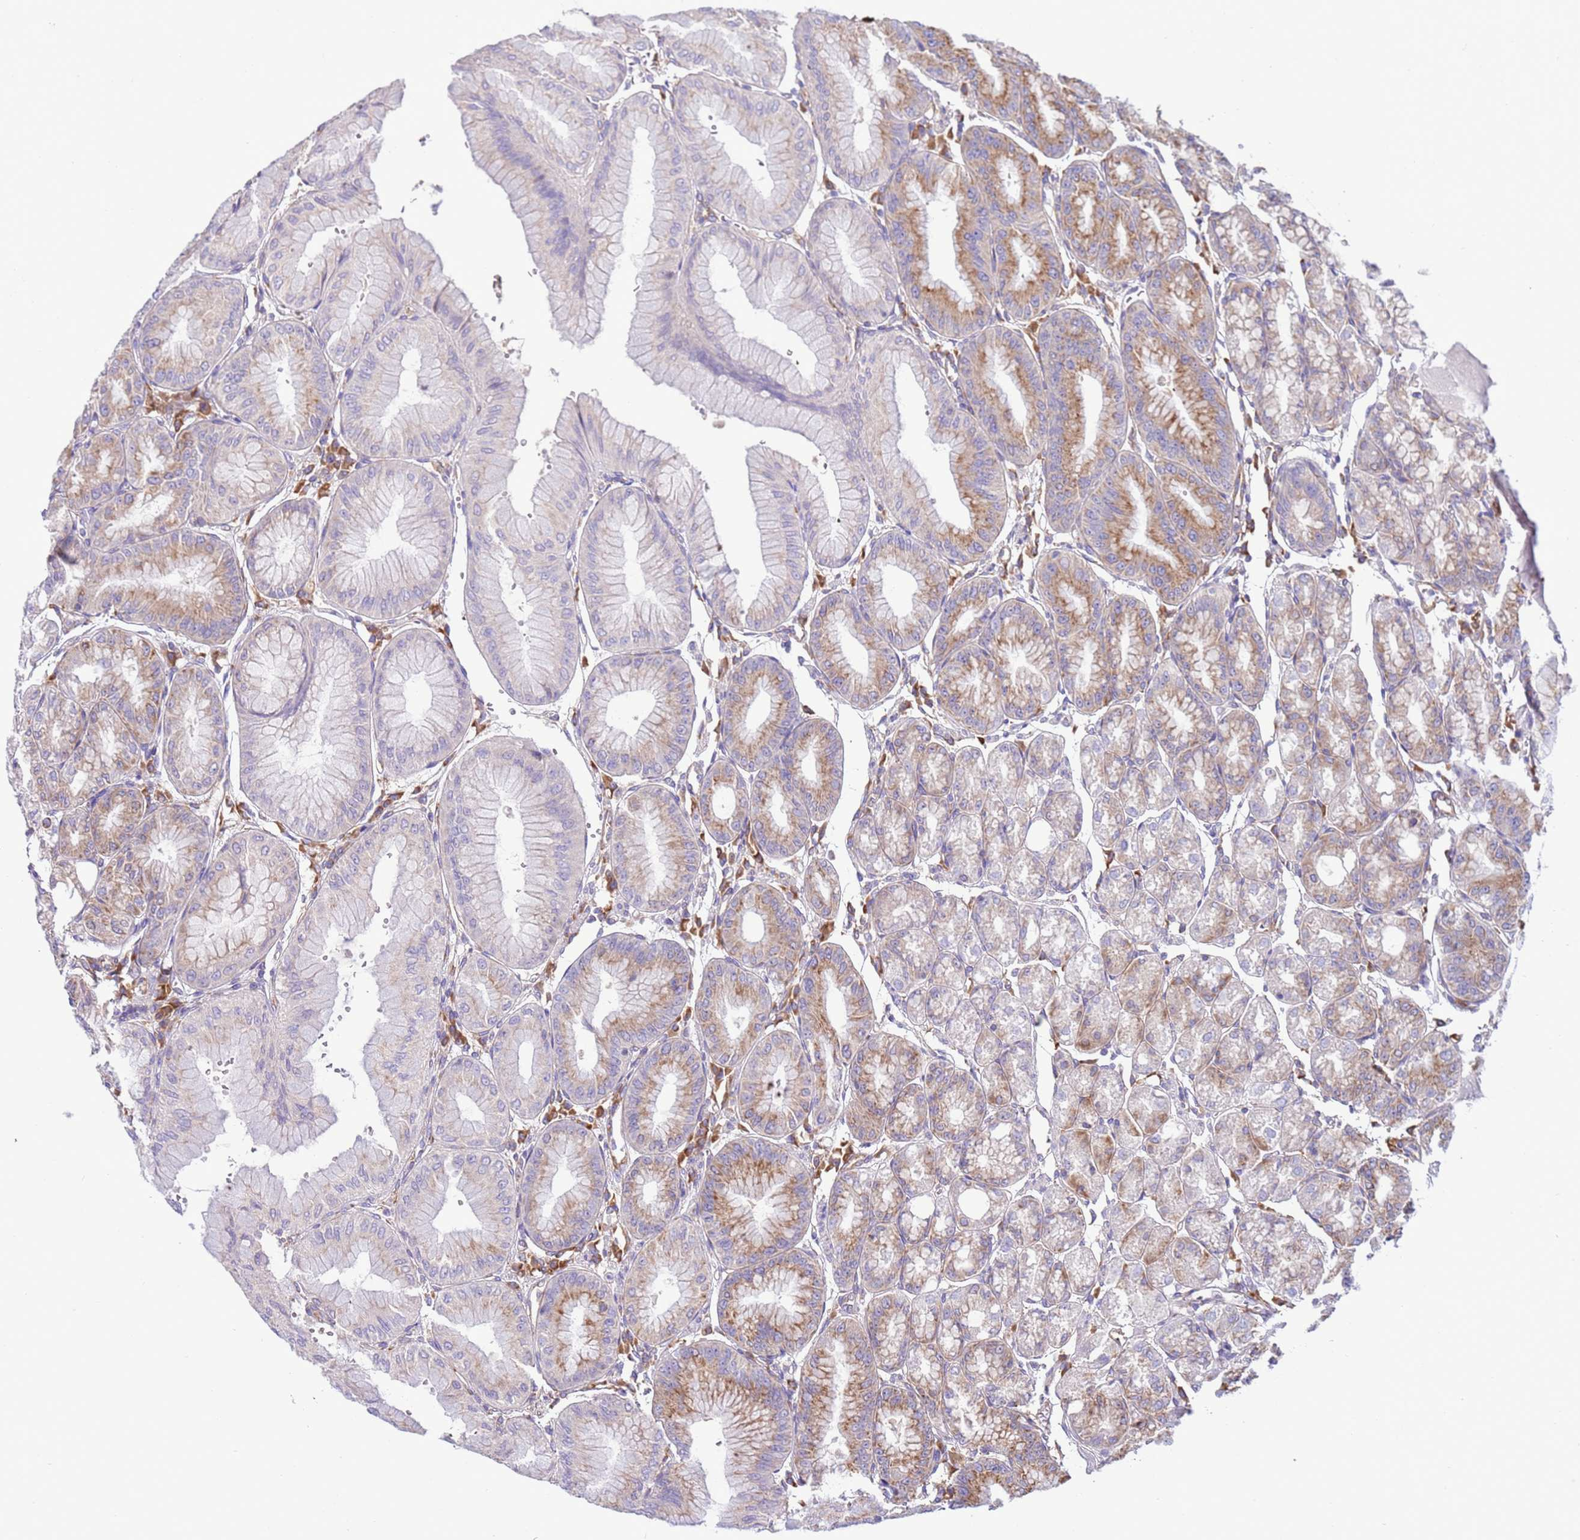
{"staining": {"intensity": "moderate", "quantity": "25%-75%", "location": "cytoplasmic/membranous"}, "tissue": "stomach", "cell_type": "Glandular cells", "image_type": "normal", "snomed": [{"axis": "morphology", "description": "Normal tissue, NOS"}, {"axis": "topography", "description": "Stomach, lower"}], "caption": "Immunohistochemical staining of unremarkable human stomach demonstrates 25%-75% levels of moderate cytoplasmic/membranous protein expression in approximately 25%-75% of glandular cells.", "gene": "VARS1", "patient": {"sex": "male", "age": 71}}